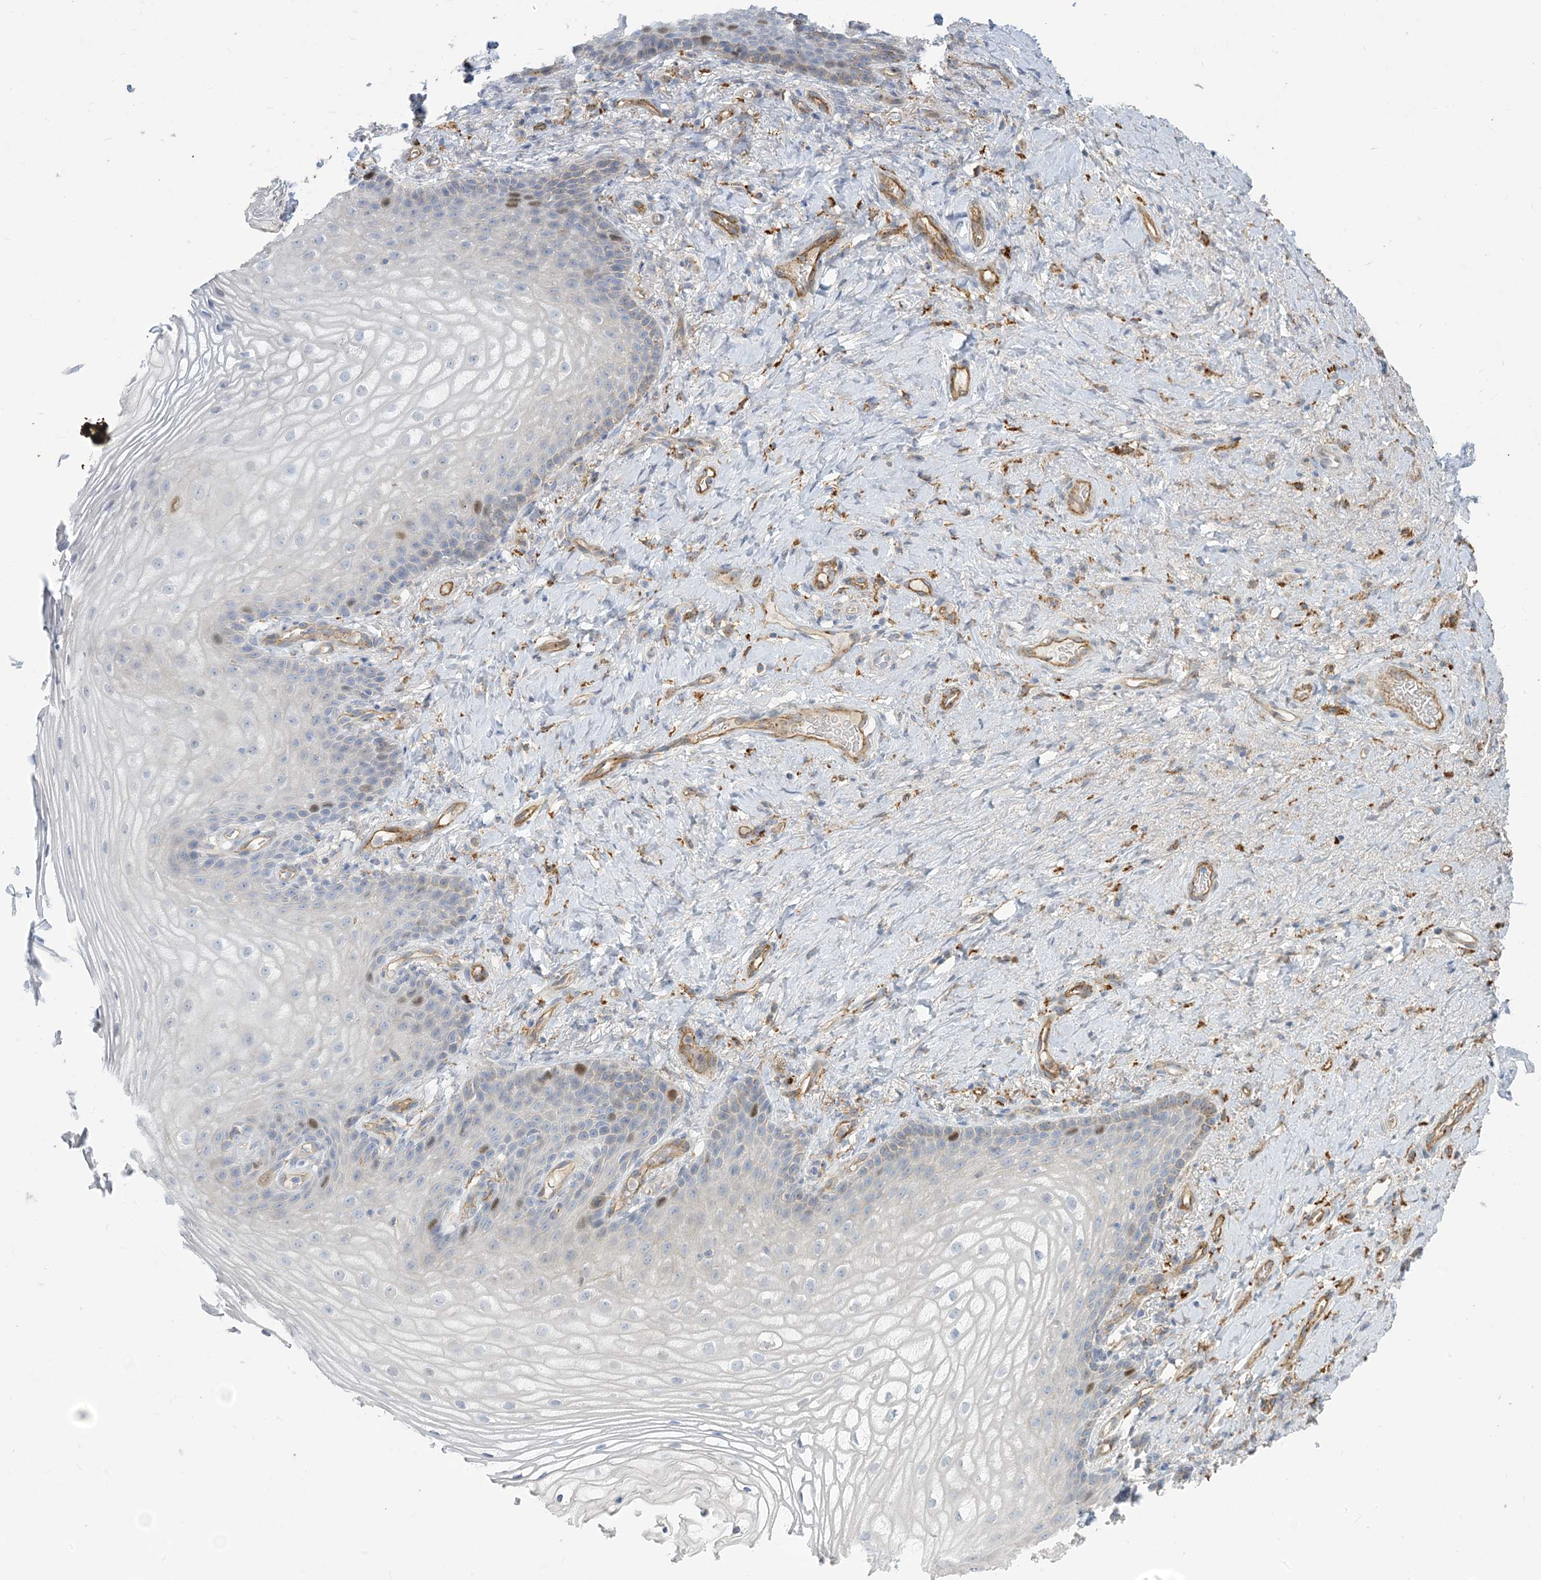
{"staining": {"intensity": "moderate", "quantity": "<25%", "location": "nuclear"}, "tissue": "vagina", "cell_type": "Squamous epithelial cells", "image_type": "normal", "snomed": [{"axis": "morphology", "description": "Normal tissue, NOS"}, {"axis": "topography", "description": "Vagina"}], "caption": "Immunohistochemistry (IHC) histopathology image of benign vagina: vagina stained using immunohistochemistry exhibits low levels of moderate protein expression localized specifically in the nuclear of squamous epithelial cells, appearing as a nuclear brown color.", "gene": "PEAR1", "patient": {"sex": "female", "age": 60}}